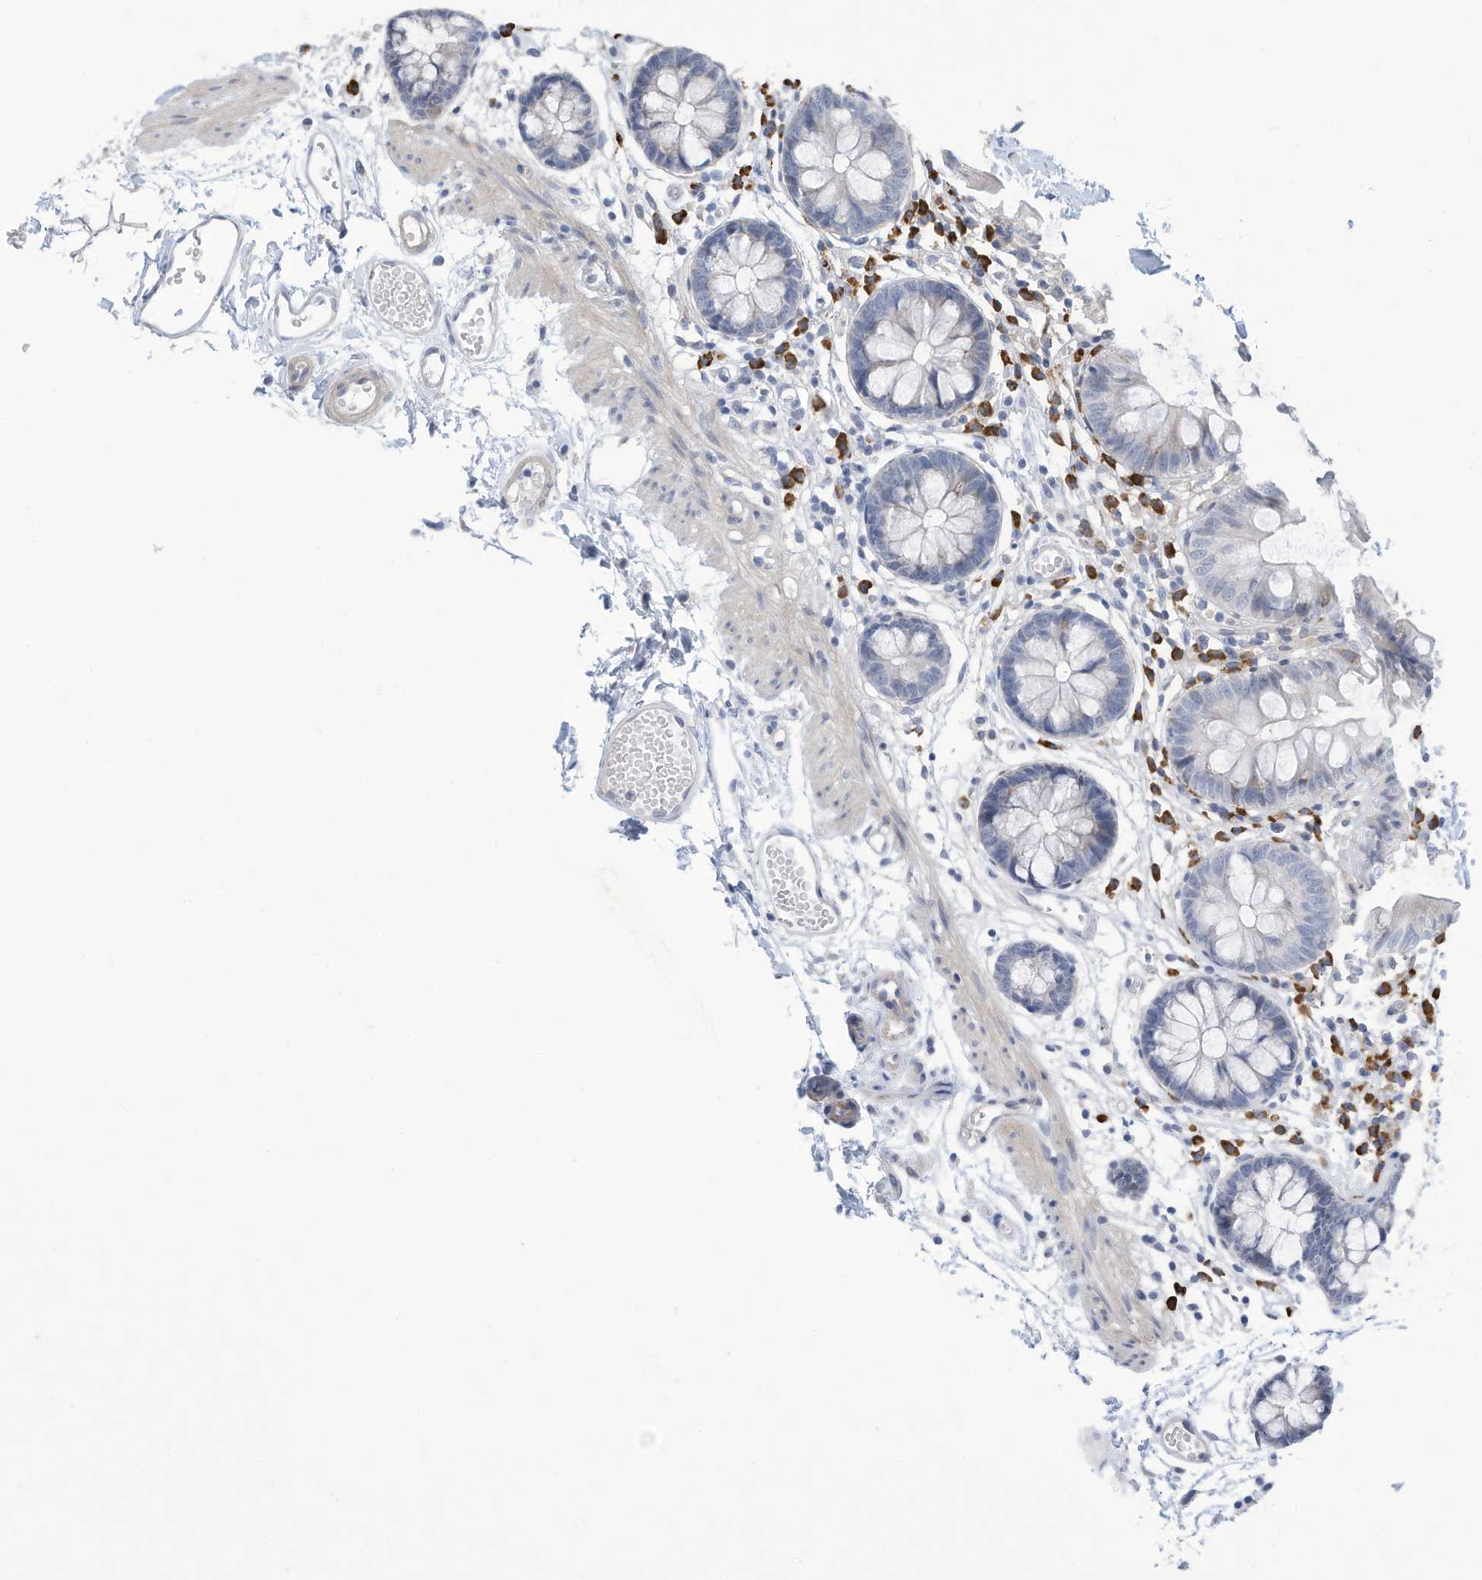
{"staining": {"intensity": "negative", "quantity": "none", "location": "none"}, "tissue": "colon", "cell_type": "Endothelial cells", "image_type": "normal", "snomed": [{"axis": "morphology", "description": "Normal tissue, NOS"}, {"axis": "topography", "description": "Colon"}], "caption": "Benign colon was stained to show a protein in brown. There is no significant positivity in endothelial cells. Nuclei are stained in blue.", "gene": "ZNF292", "patient": {"sex": "male", "age": 56}}